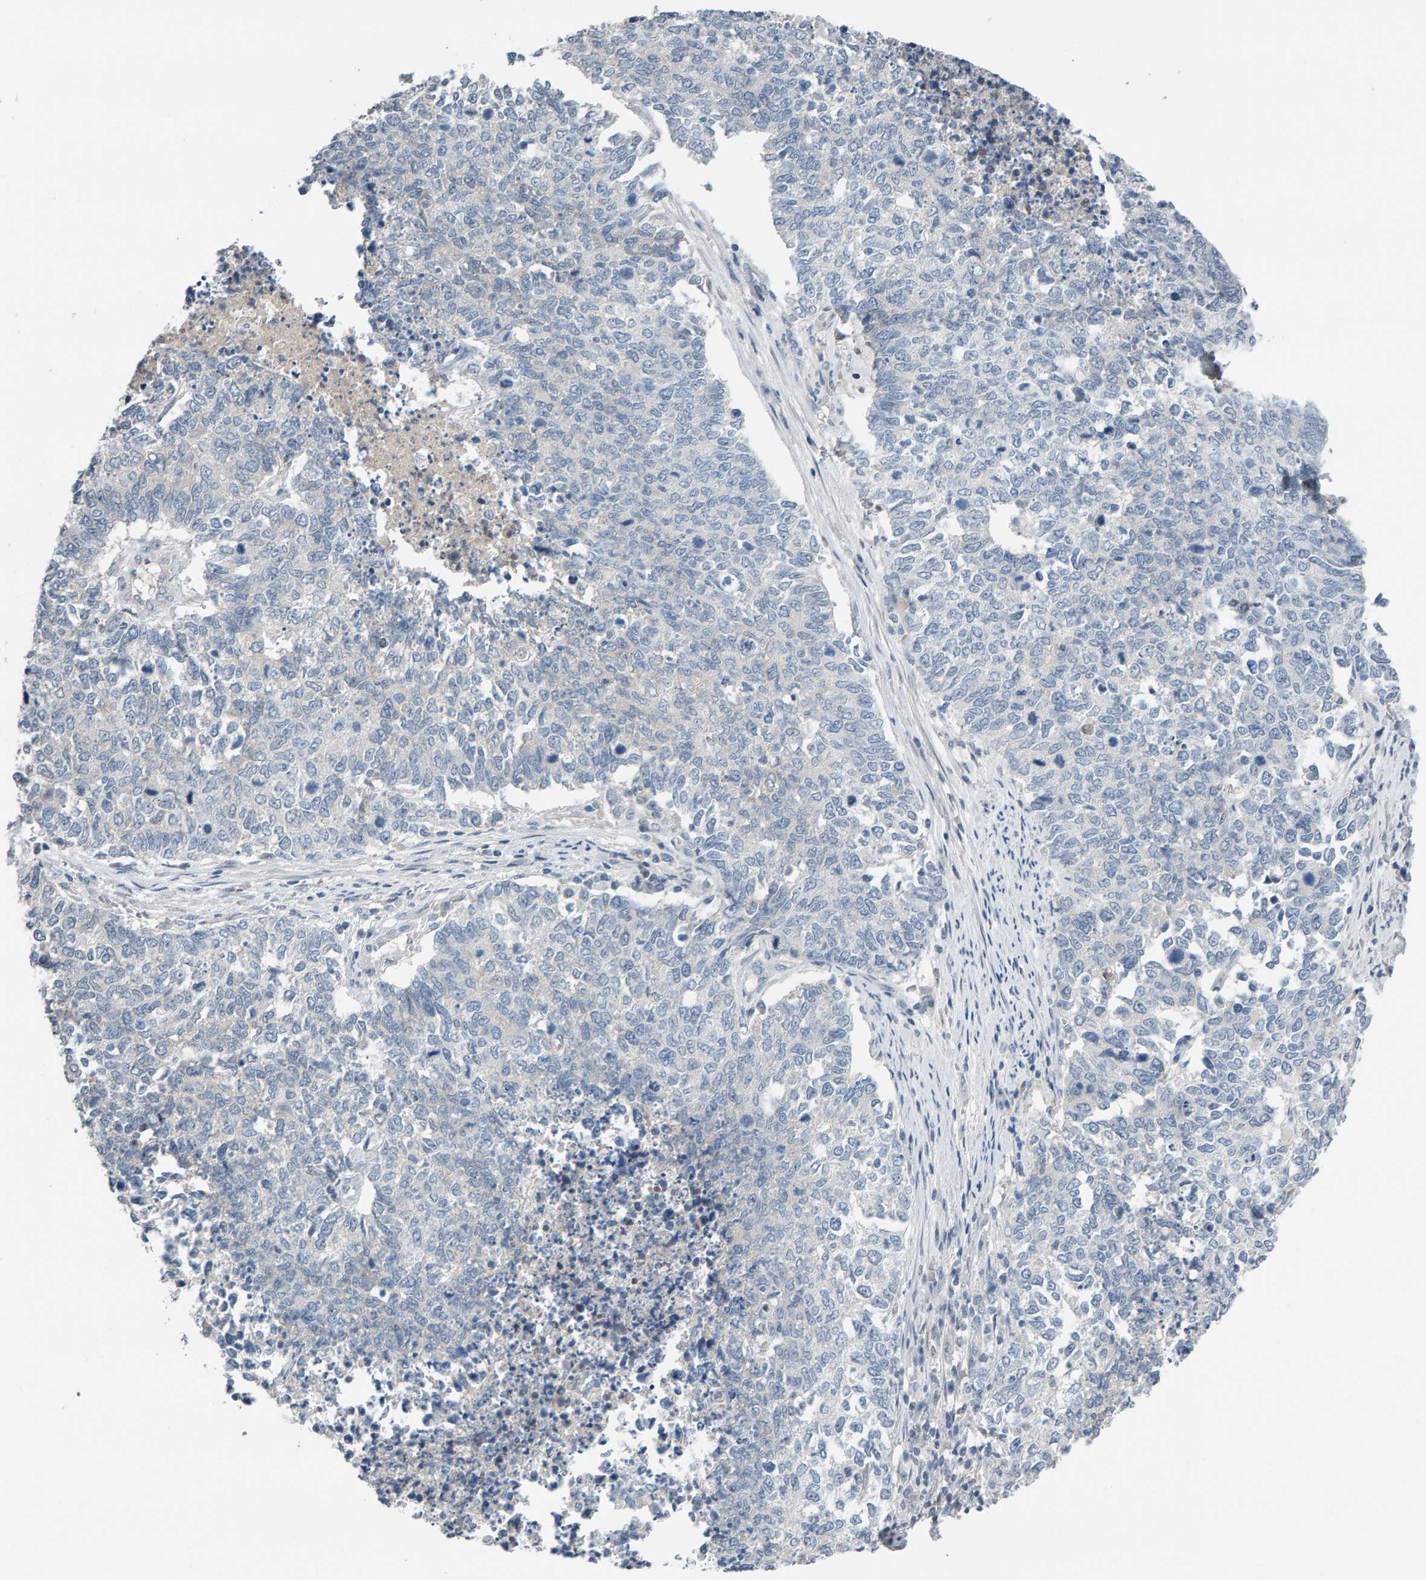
{"staining": {"intensity": "negative", "quantity": "none", "location": "none"}, "tissue": "cervical cancer", "cell_type": "Tumor cells", "image_type": "cancer", "snomed": [{"axis": "morphology", "description": "Squamous cell carcinoma, NOS"}, {"axis": "topography", "description": "Cervix"}], "caption": "Immunohistochemistry (IHC) image of neoplastic tissue: human squamous cell carcinoma (cervical) stained with DAB (3,3'-diaminobenzidine) reveals no significant protein positivity in tumor cells.", "gene": "GFUS", "patient": {"sex": "female", "age": 63}}